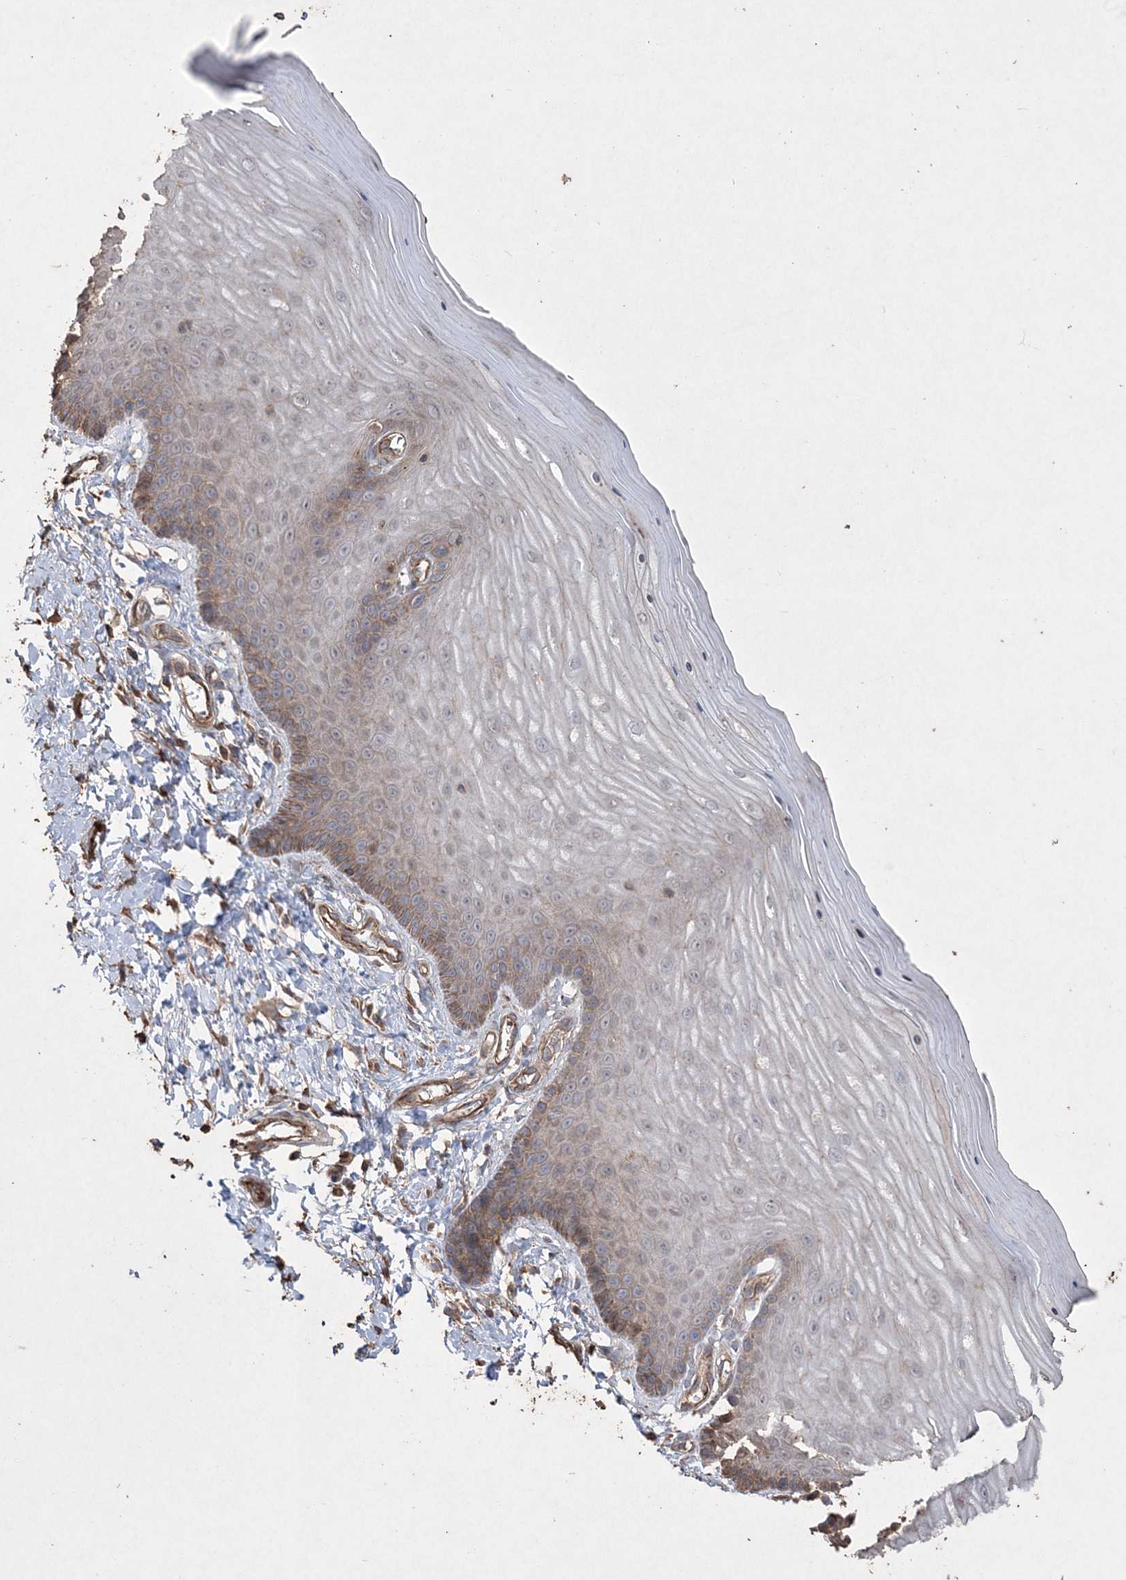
{"staining": {"intensity": "moderate", "quantity": "25%-75%", "location": "cytoplasmic/membranous"}, "tissue": "cervix", "cell_type": "Glandular cells", "image_type": "normal", "snomed": [{"axis": "morphology", "description": "Normal tissue, NOS"}, {"axis": "topography", "description": "Cervix"}], "caption": "Protein expression analysis of benign cervix exhibits moderate cytoplasmic/membranous expression in about 25%-75% of glandular cells.", "gene": "TTC7A", "patient": {"sex": "female", "age": 55}}